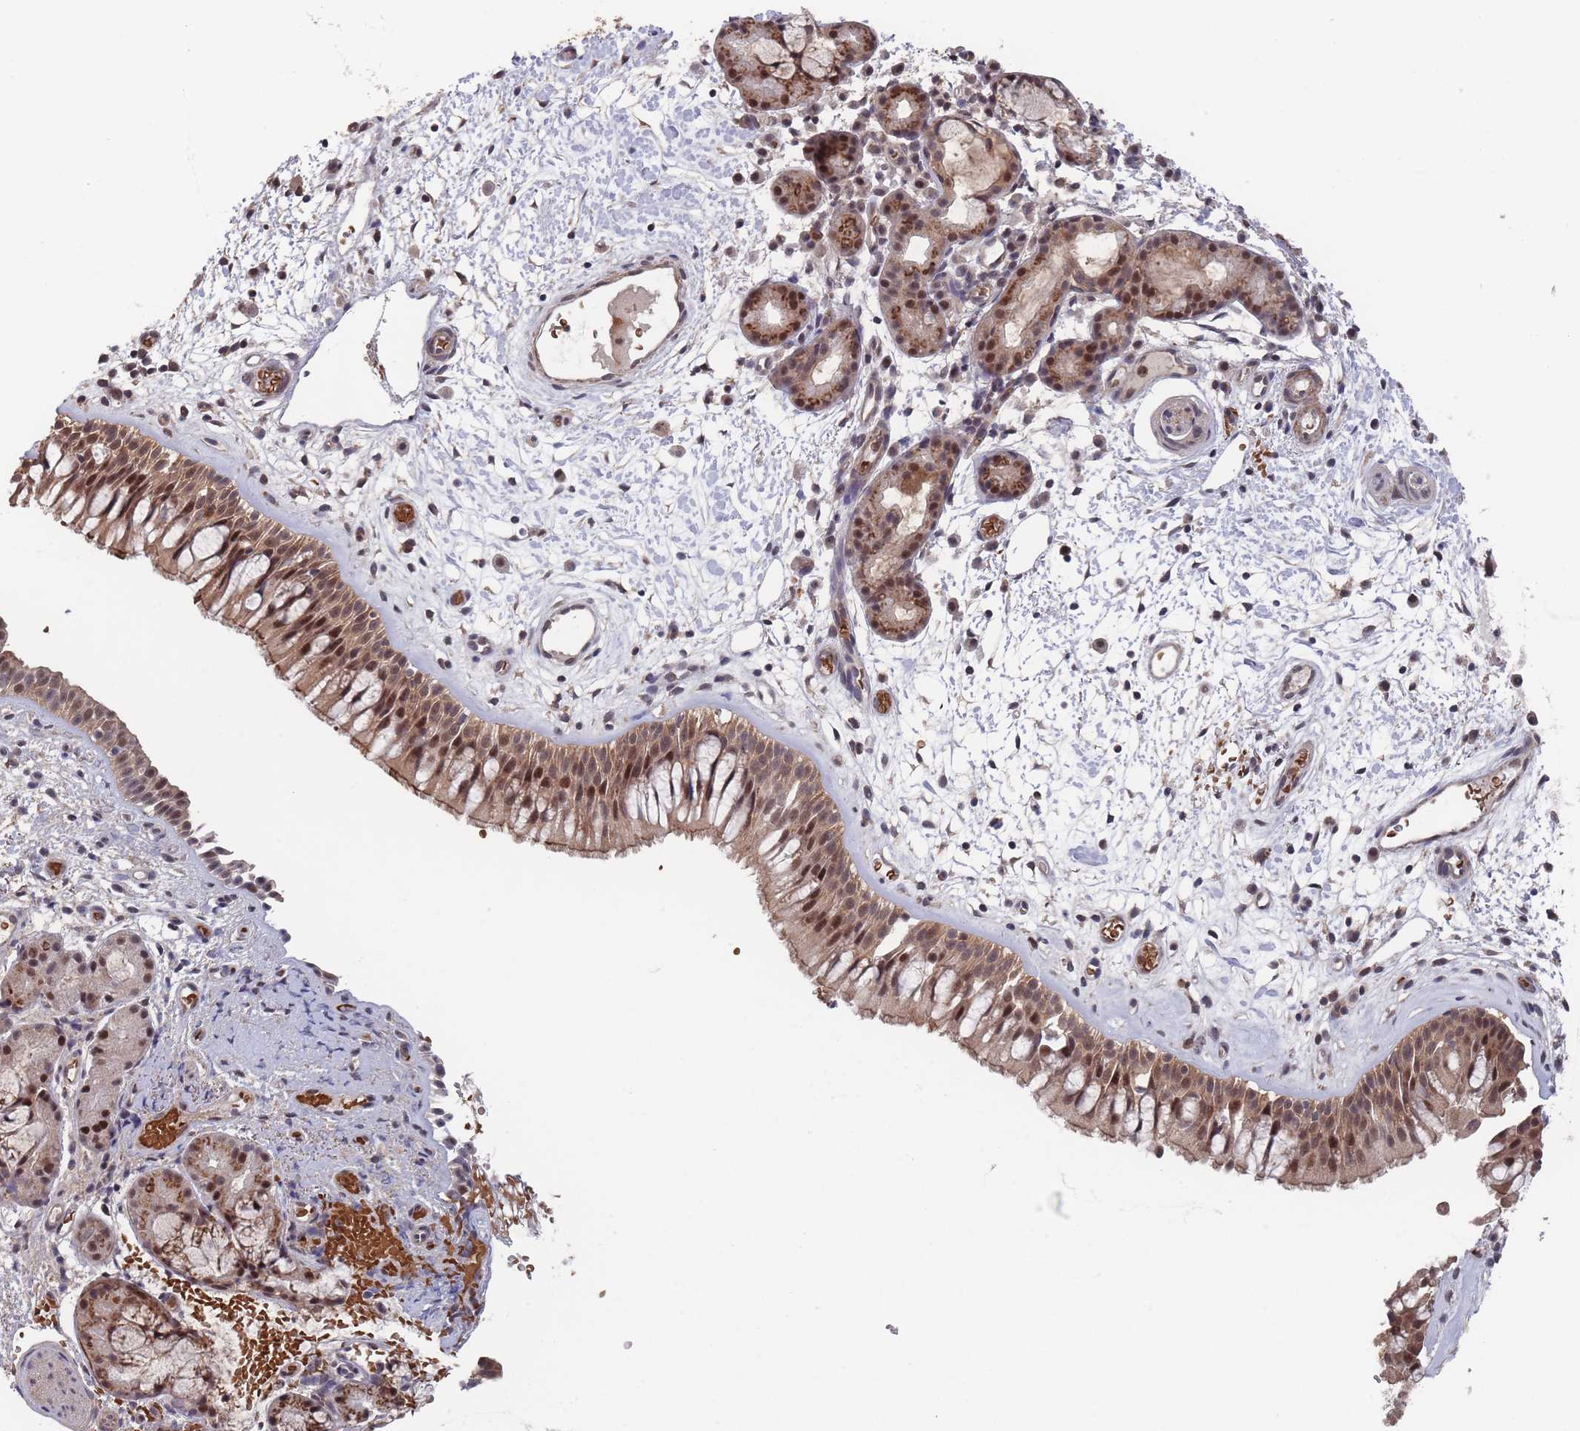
{"staining": {"intensity": "moderate", "quantity": ">75%", "location": "cytoplasmic/membranous,nuclear"}, "tissue": "nasopharynx", "cell_type": "Respiratory epithelial cells", "image_type": "normal", "snomed": [{"axis": "morphology", "description": "Normal tissue, NOS"}, {"axis": "topography", "description": "Nasopharynx"}], "caption": "High-power microscopy captured an immunohistochemistry (IHC) photomicrograph of unremarkable nasopharynx, revealing moderate cytoplasmic/membranous,nuclear positivity in about >75% of respiratory epithelial cells. (Brightfield microscopy of DAB IHC at high magnification).", "gene": "SF3B1", "patient": {"sex": "male", "age": 65}}